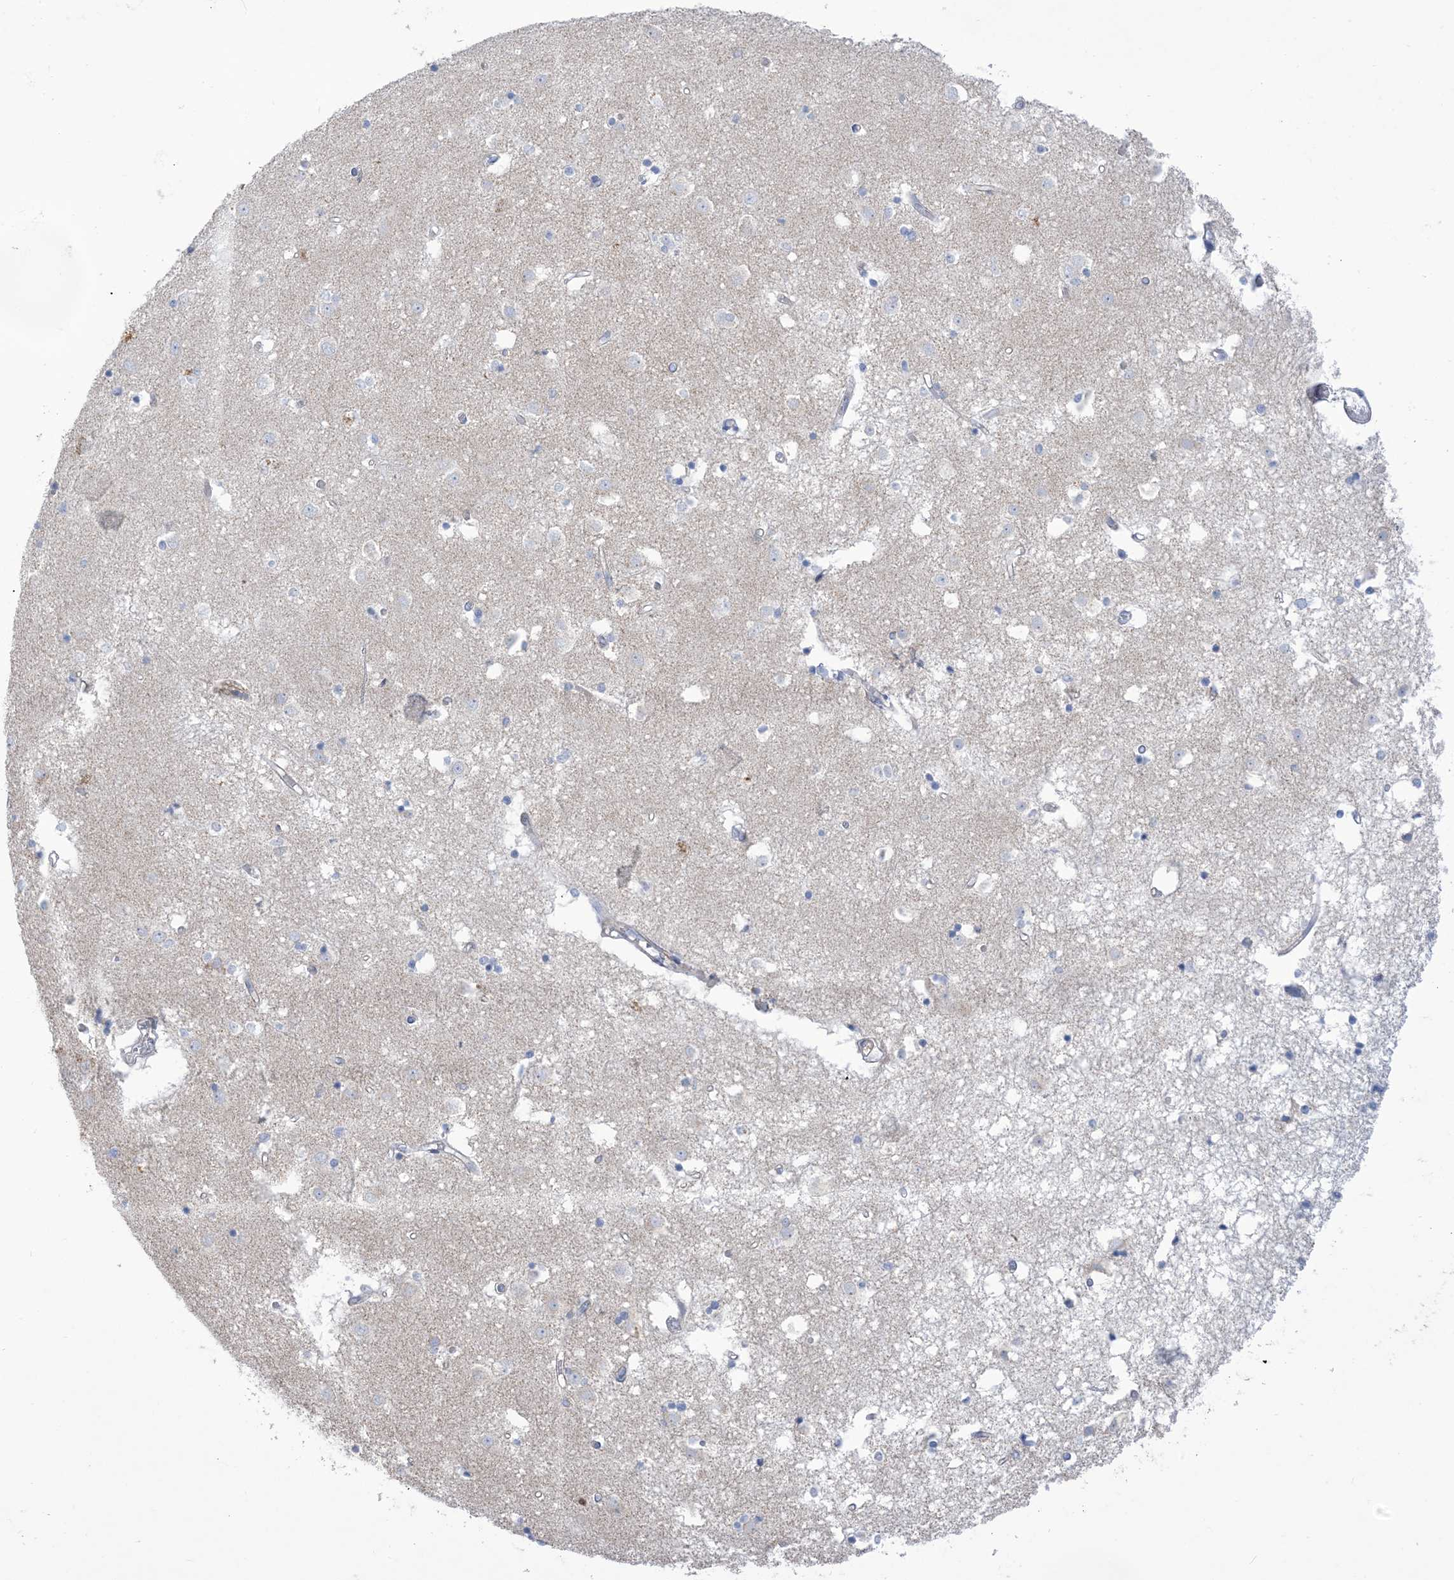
{"staining": {"intensity": "negative", "quantity": "none", "location": "none"}, "tissue": "caudate", "cell_type": "Glial cells", "image_type": "normal", "snomed": [{"axis": "morphology", "description": "Normal tissue, NOS"}, {"axis": "topography", "description": "Lateral ventricle wall"}], "caption": "Benign caudate was stained to show a protein in brown. There is no significant staining in glial cells. (DAB (3,3'-diaminobenzidine) immunohistochemistry (IHC) with hematoxylin counter stain).", "gene": "MTHFD2L", "patient": {"sex": "male", "age": 45}}